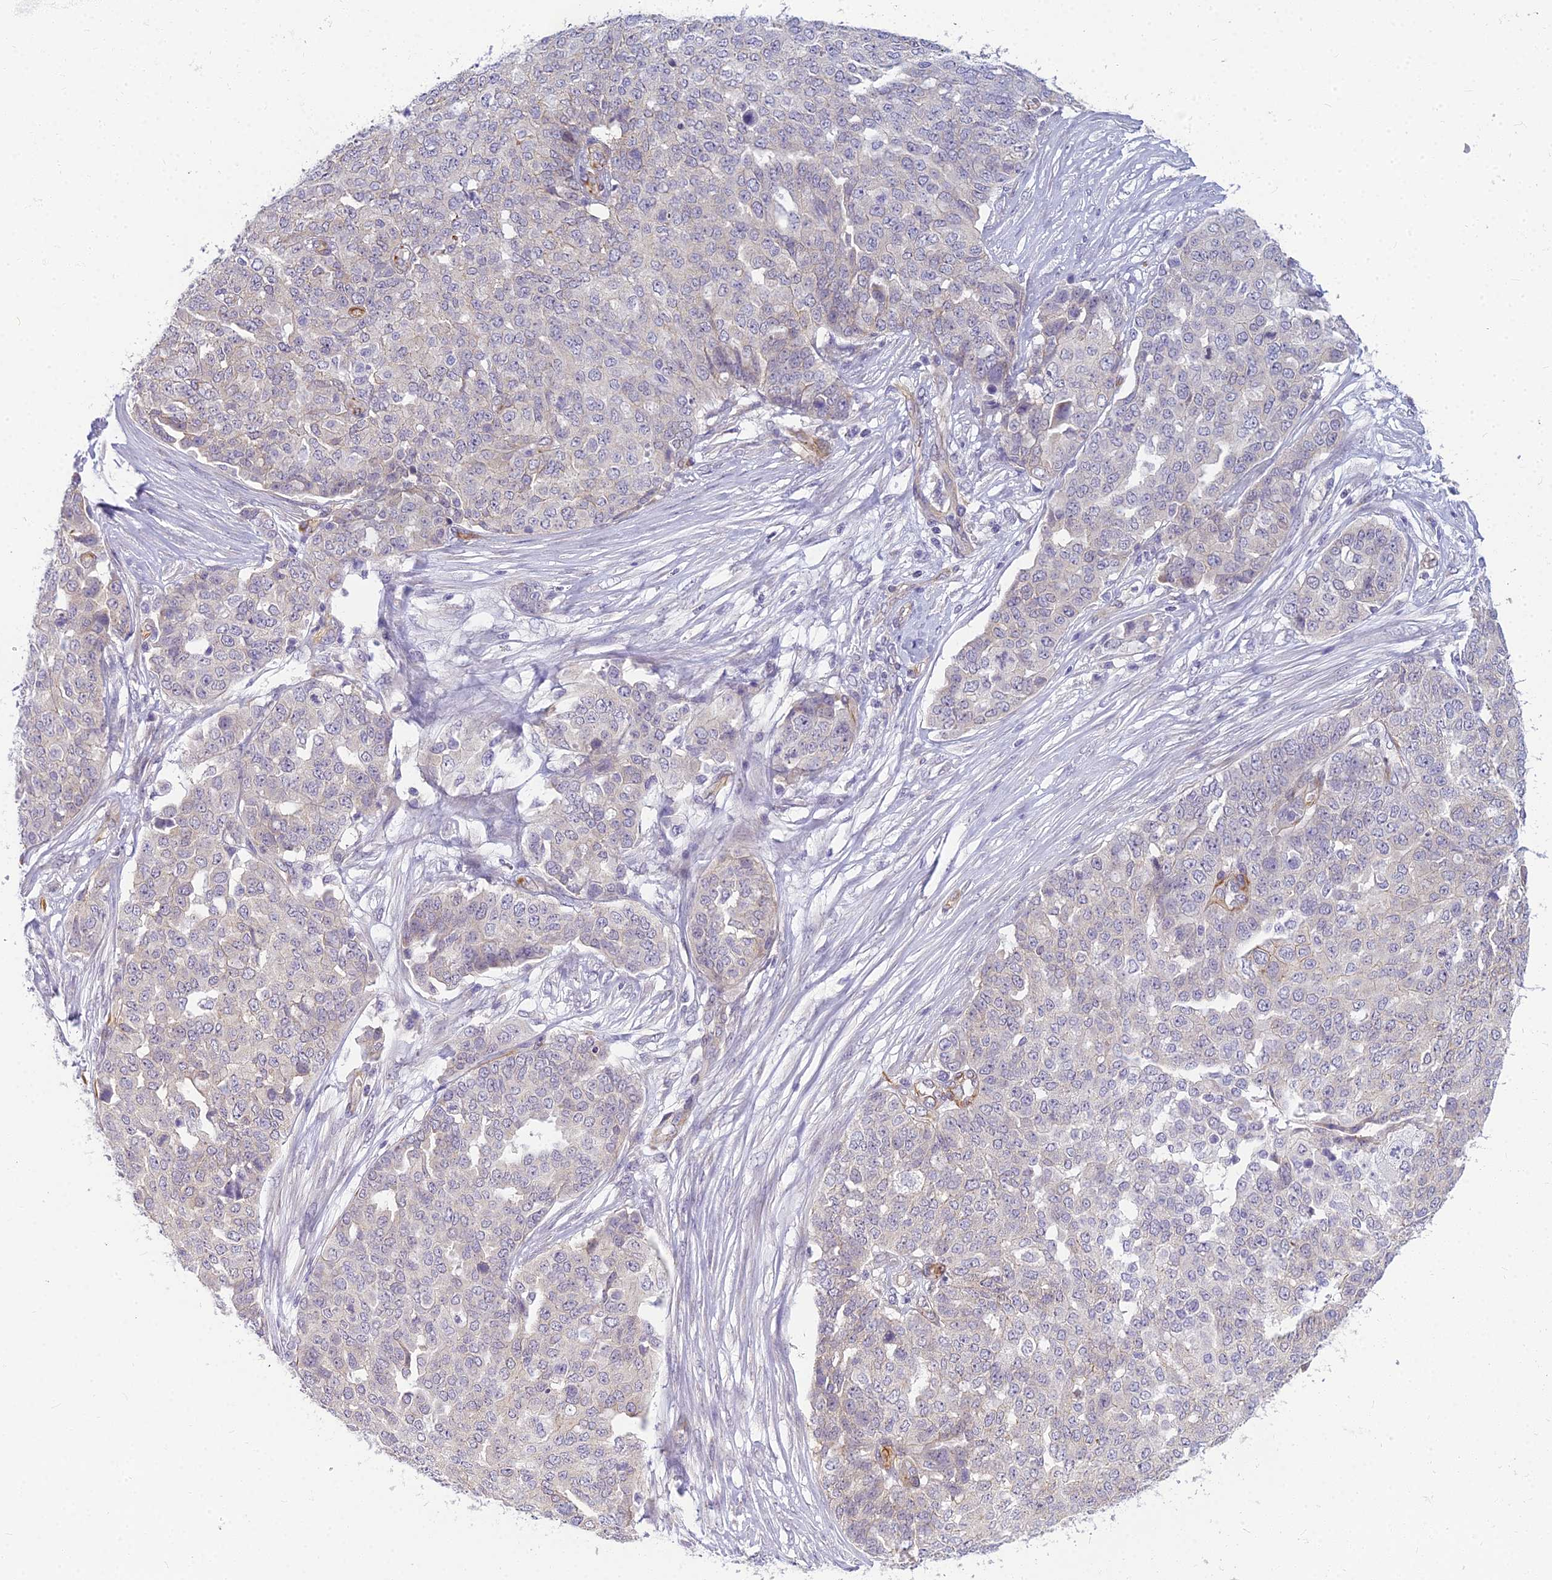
{"staining": {"intensity": "negative", "quantity": "none", "location": "none"}, "tissue": "ovarian cancer", "cell_type": "Tumor cells", "image_type": "cancer", "snomed": [{"axis": "morphology", "description": "Cystadenocarcinoma, serous, NOS"}, {"axis": "topography", "description": "Soft tissue"}, {"axis": "topography", "description": "Ovary"}], "caption": "Tumor cells show no significant staining in ovarian cancer. Nuclei are stained in blue.", "gene": "RGL3", "patient": {"sex": "female", "age": 57}}